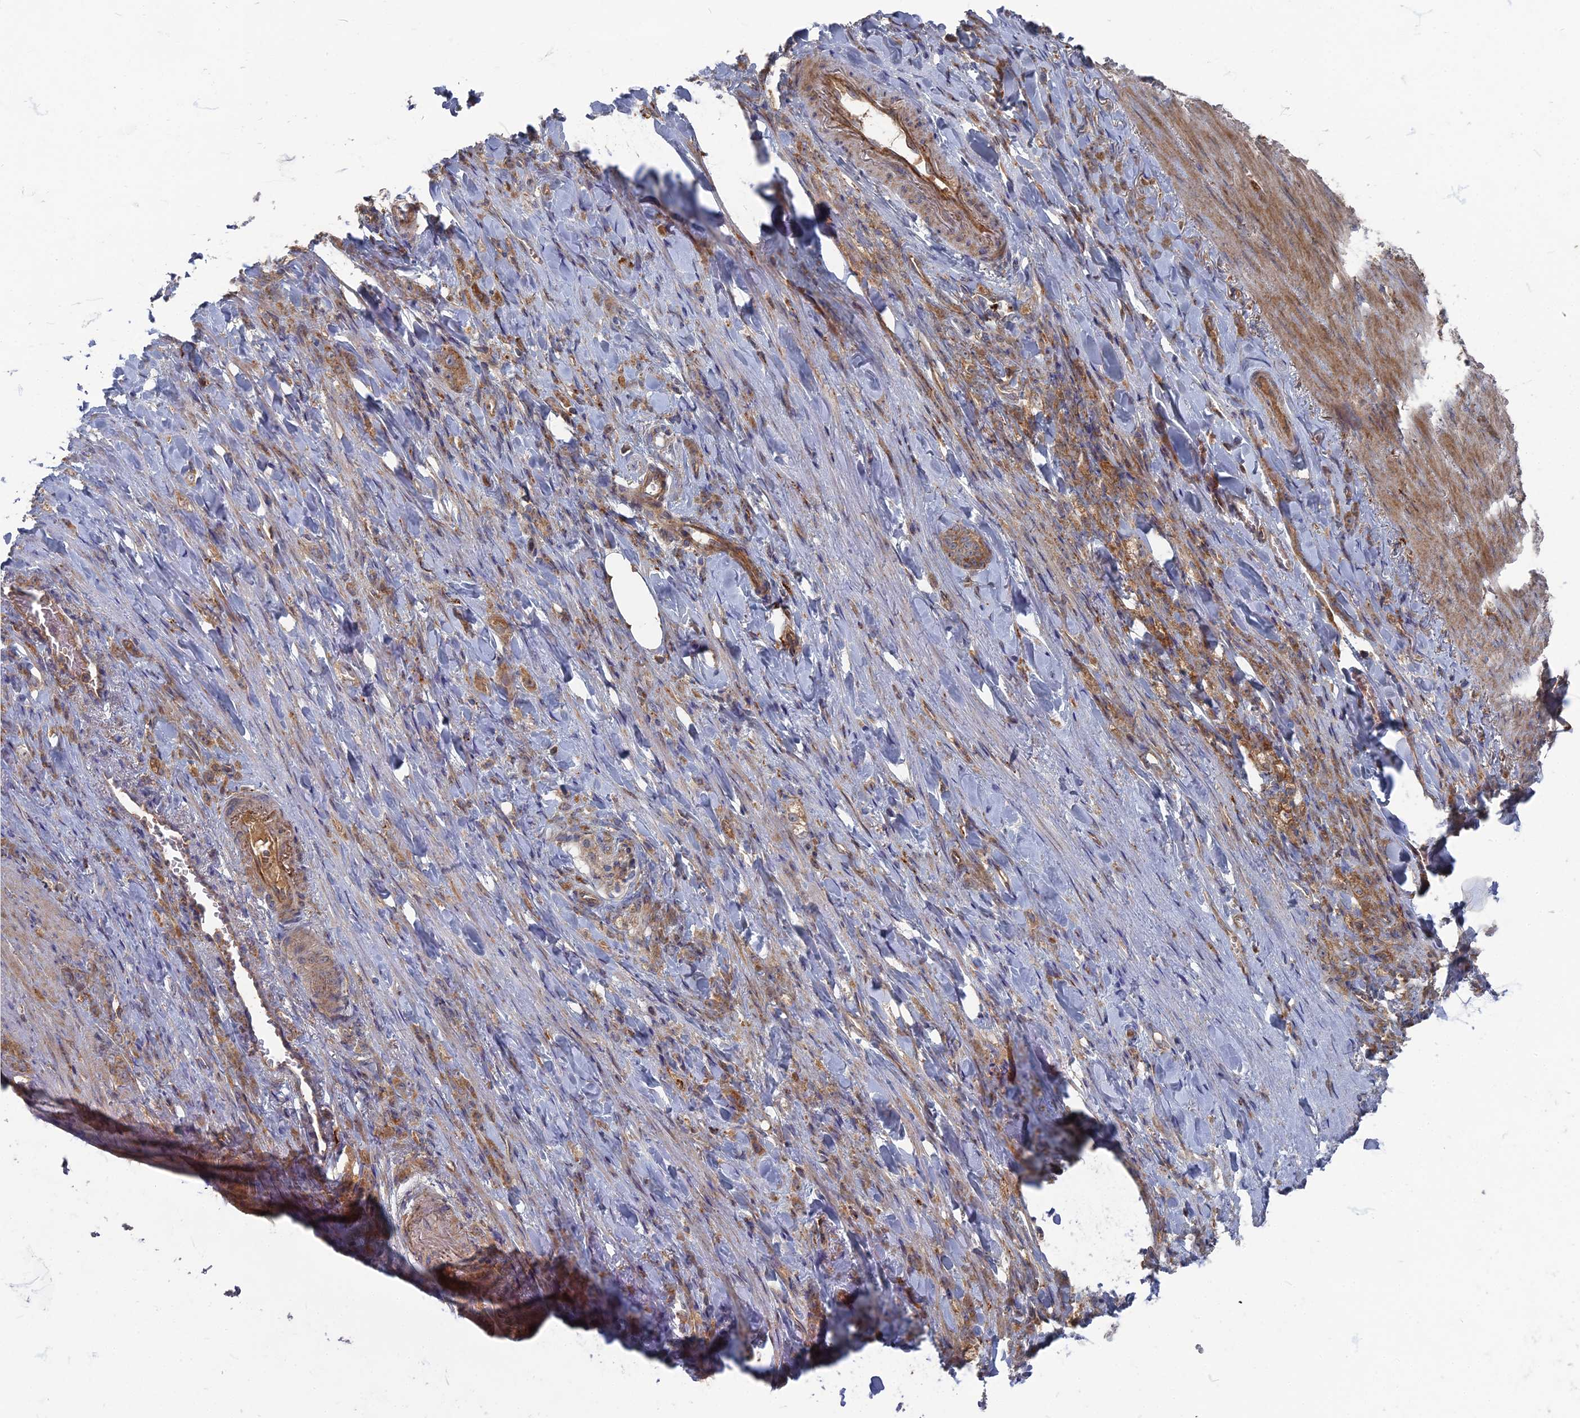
{"staining": {"intensity": "moderate", "quantity": ">75%", "location": "cytoplasmic/membranous"}, "tissue": "stomach cancer", "cell_type": "Tumor cells", "image_type": "cancer", "snomed": [{"axis": "morphology", "description": "Normal tissue, NOS"}, {"axis": "morphology", "description": "Adenocarcinoma, NOS"}, {"axis": "topography", "description": "Stomach"}], "caption": "Stomach adenocarcinoma tissue shows moderate cytoplasmic/membranous expression in approximately >75% of tumor cells Nuclei are stained in blue.", "gene": "PPCDC", "patient": {"sex": "male", "age": 82}}